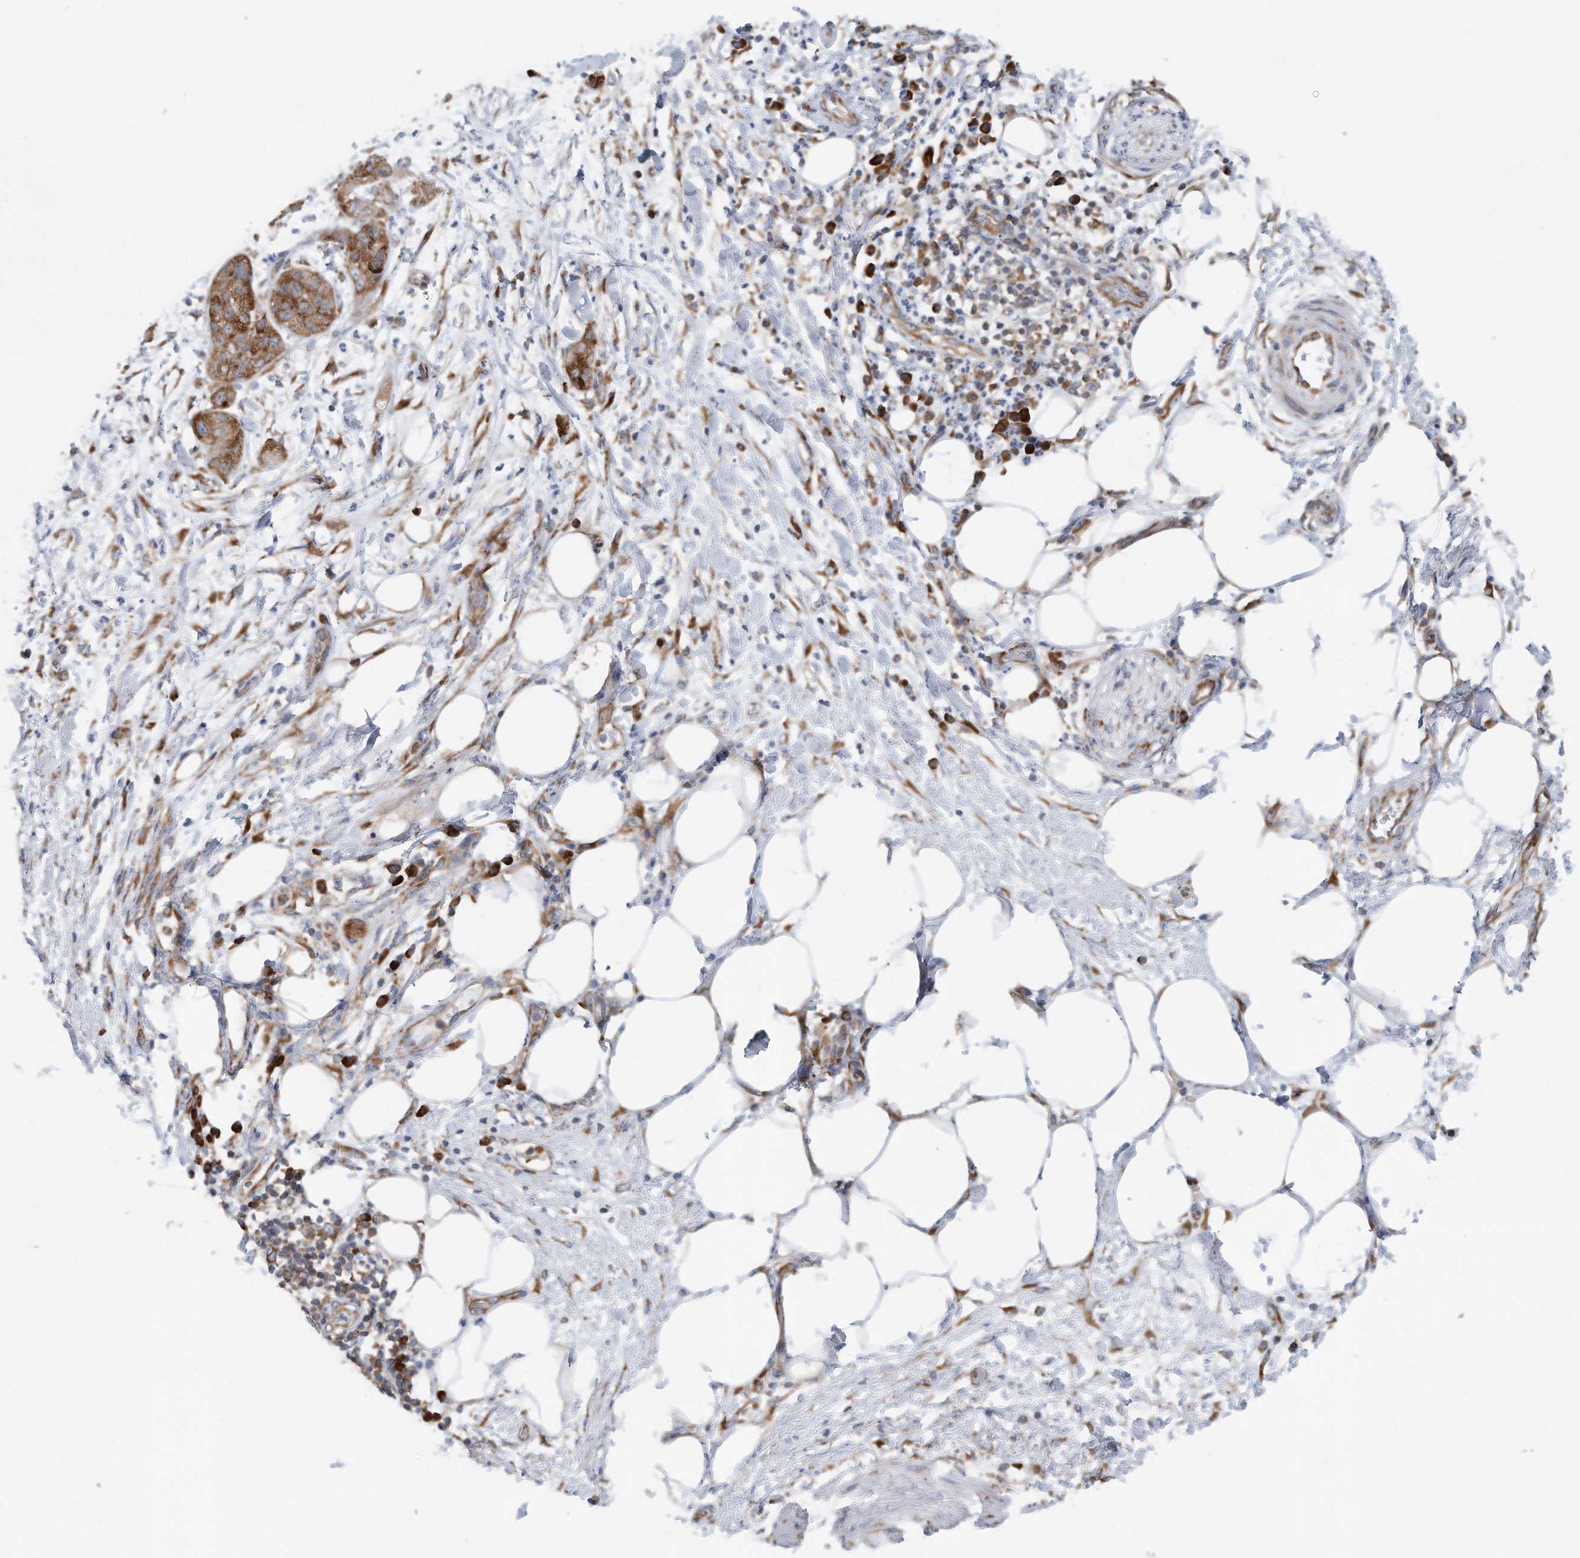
{"staining": {"intensity": "moderate", "quantity": ">75%", "location": "cytoplasmic/membranous"}, "tissue": "pancreatic cancer", "cell_type": "Tumor cells", "image_type": "cancer", "snomed": [{"axis": "morphology", "description": "Adenocarcinoma, NOS"}, {"axis": "topography", "description": "Pancreas"}], "caption": "Protein expression analysis of human pancreatic adenocarcinoma reveals moderate cytoplasmic/membranous positivity in approximately >75% of tumor cells.", "gene": "RPL26L1", "patient": {"sex": "female", "age": 78}}